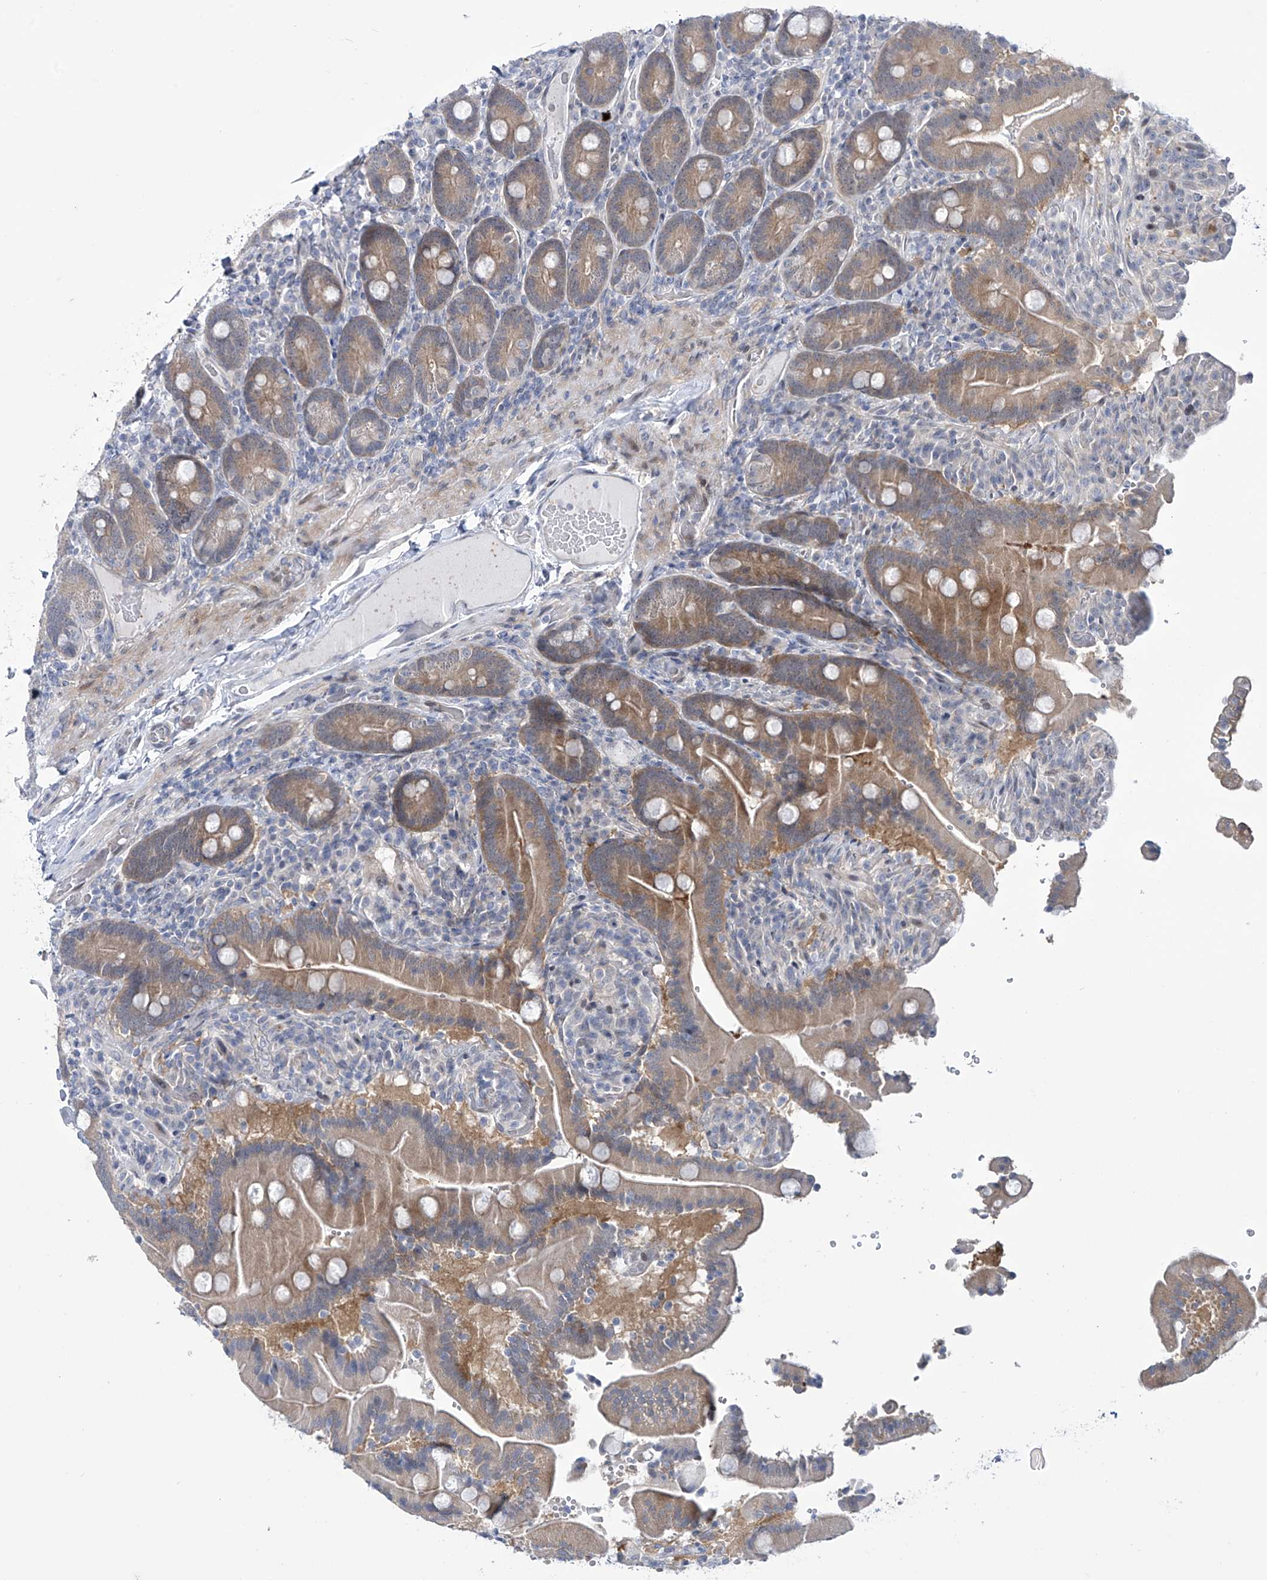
{"staining": {"intensity": "moderate", "quantity": ">75%", "location": "cytoplasmic/membranous"}, "tissue": "duodenum", "cell_type": "Glandular cells", "image_type": "normal", "snomed": [{"axis": "morphology", "description": "Normal tissue, NOS"}, {"axis": "topography", "description": "Duodenum"}], "caption": "DAB immunohistochemical staining of benign human duodenum displays moderate cytoplasmic/membranous protein staining in approximately >75% of glandular cells.", "gene": "TRIM60", "patient": {"sex": "female", "age": 62}}